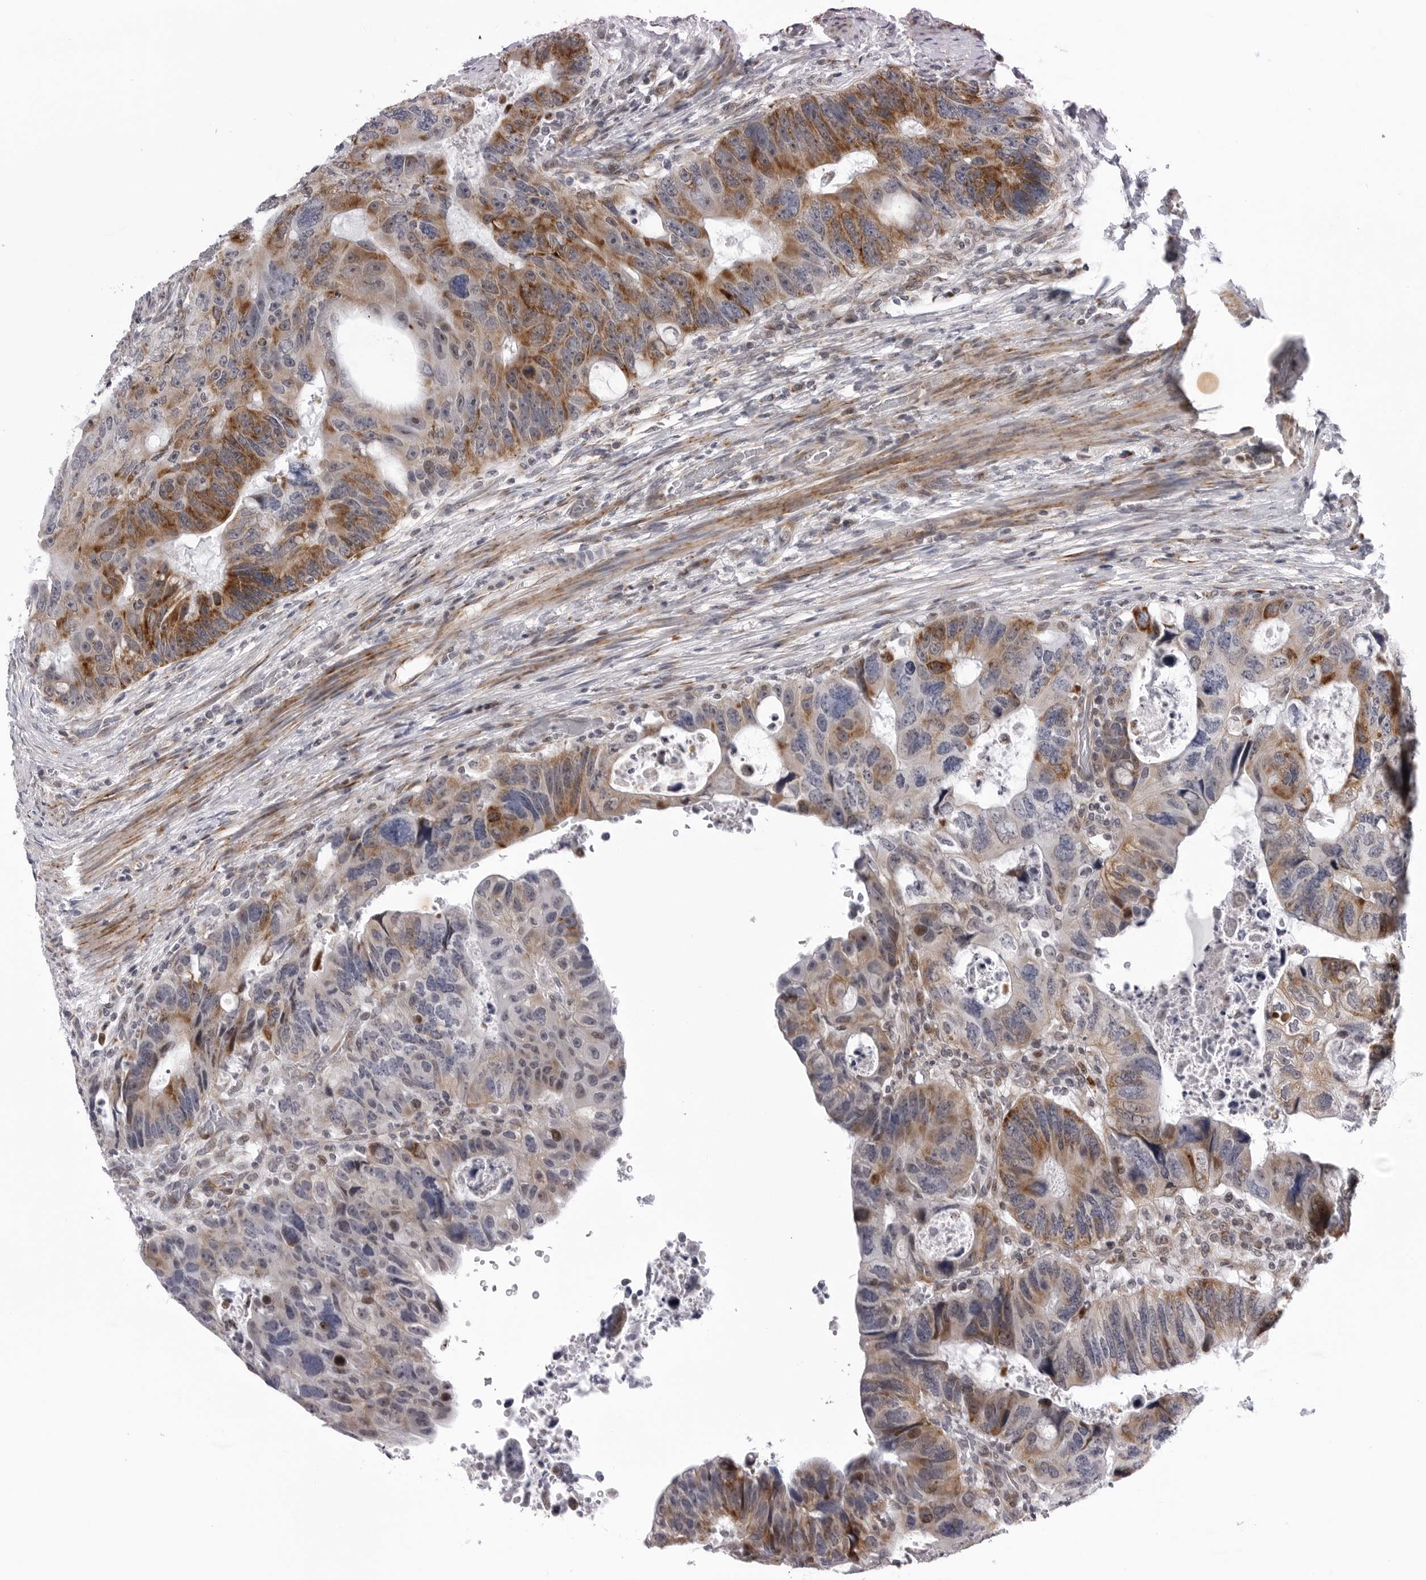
{"staining": {"intensity": "strong", "quantity": "25%-75%", "location": "cytoplasmic/membranous"}, "tissue": "colorectal cancer", "cell_type": "Tumor cells", "image_type": "cancer", "snomed": [{"axis": "morphology", "description": "Adenocarcinoma, NOS"}, {"axis": "topography", "description": "Rectum"}], "caption": "There is high levels of strong cytoplasmic/membranous positivity in tumor cells of colorectal cancer (adenocarcinoma), as demonstrated by immunohistochemical staining (brown color).", "gene": "CDK20", "patient": {"sex": "male", "age": 59}}